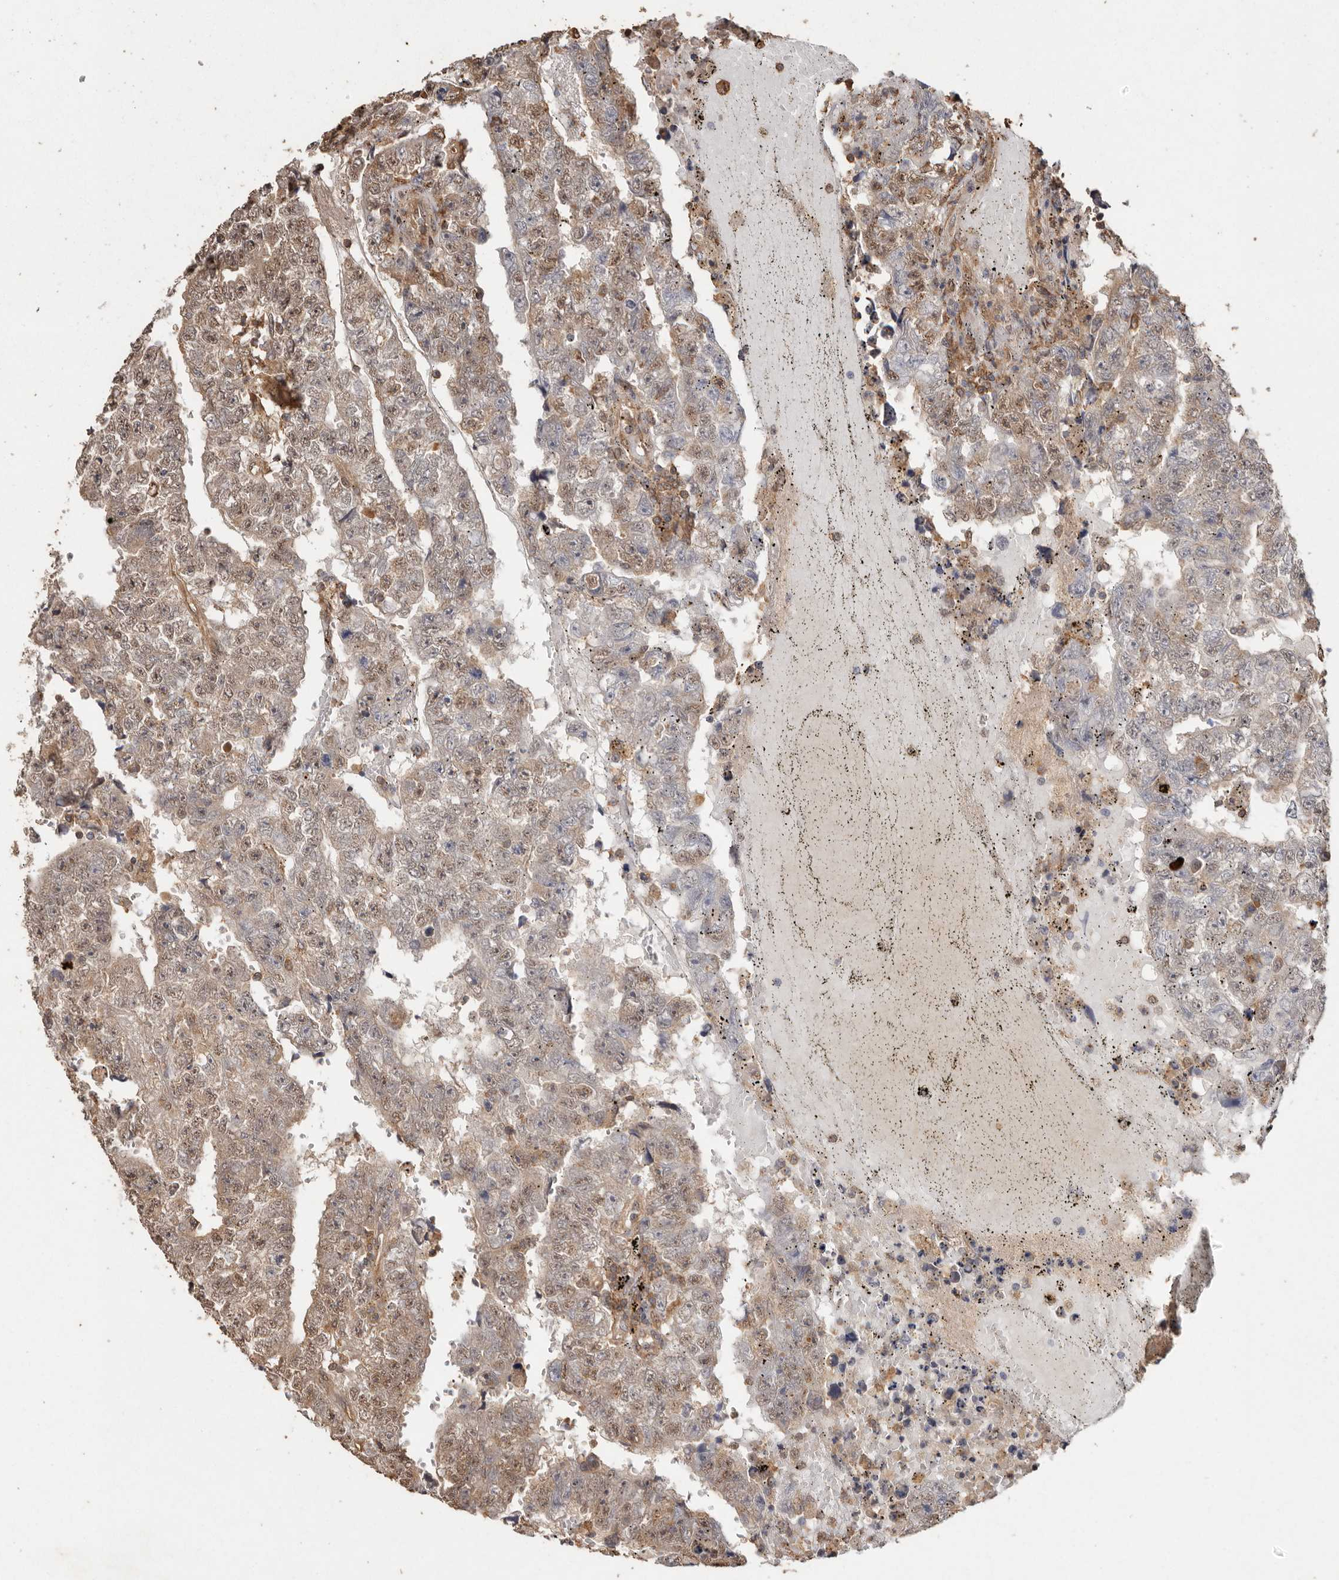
{"staining": {"intensity": "weak", "quantity": ">75%", "location": "cytoplasmic/membranous,nuclear"}, "tissue": "testis cancer", "cell_type": "Tumor cells", "image_type": "cancer", "snomed": [{"axis": "morphology", "description": "Carcinoma, Embryonal, NOS"}, {"axis": "topography", "description": "Testis"}], "caption": "A low amount of weak cytoplasmic/membranous and nuclear positivity is identified in approximately >75% of tumor cells in testis embryonal carcinoma tissue. (Brightfield microscopy of DAB IHC at high magnification).", "gene": "RWDD1", "patient": {"sex": "male", "age": 25}}